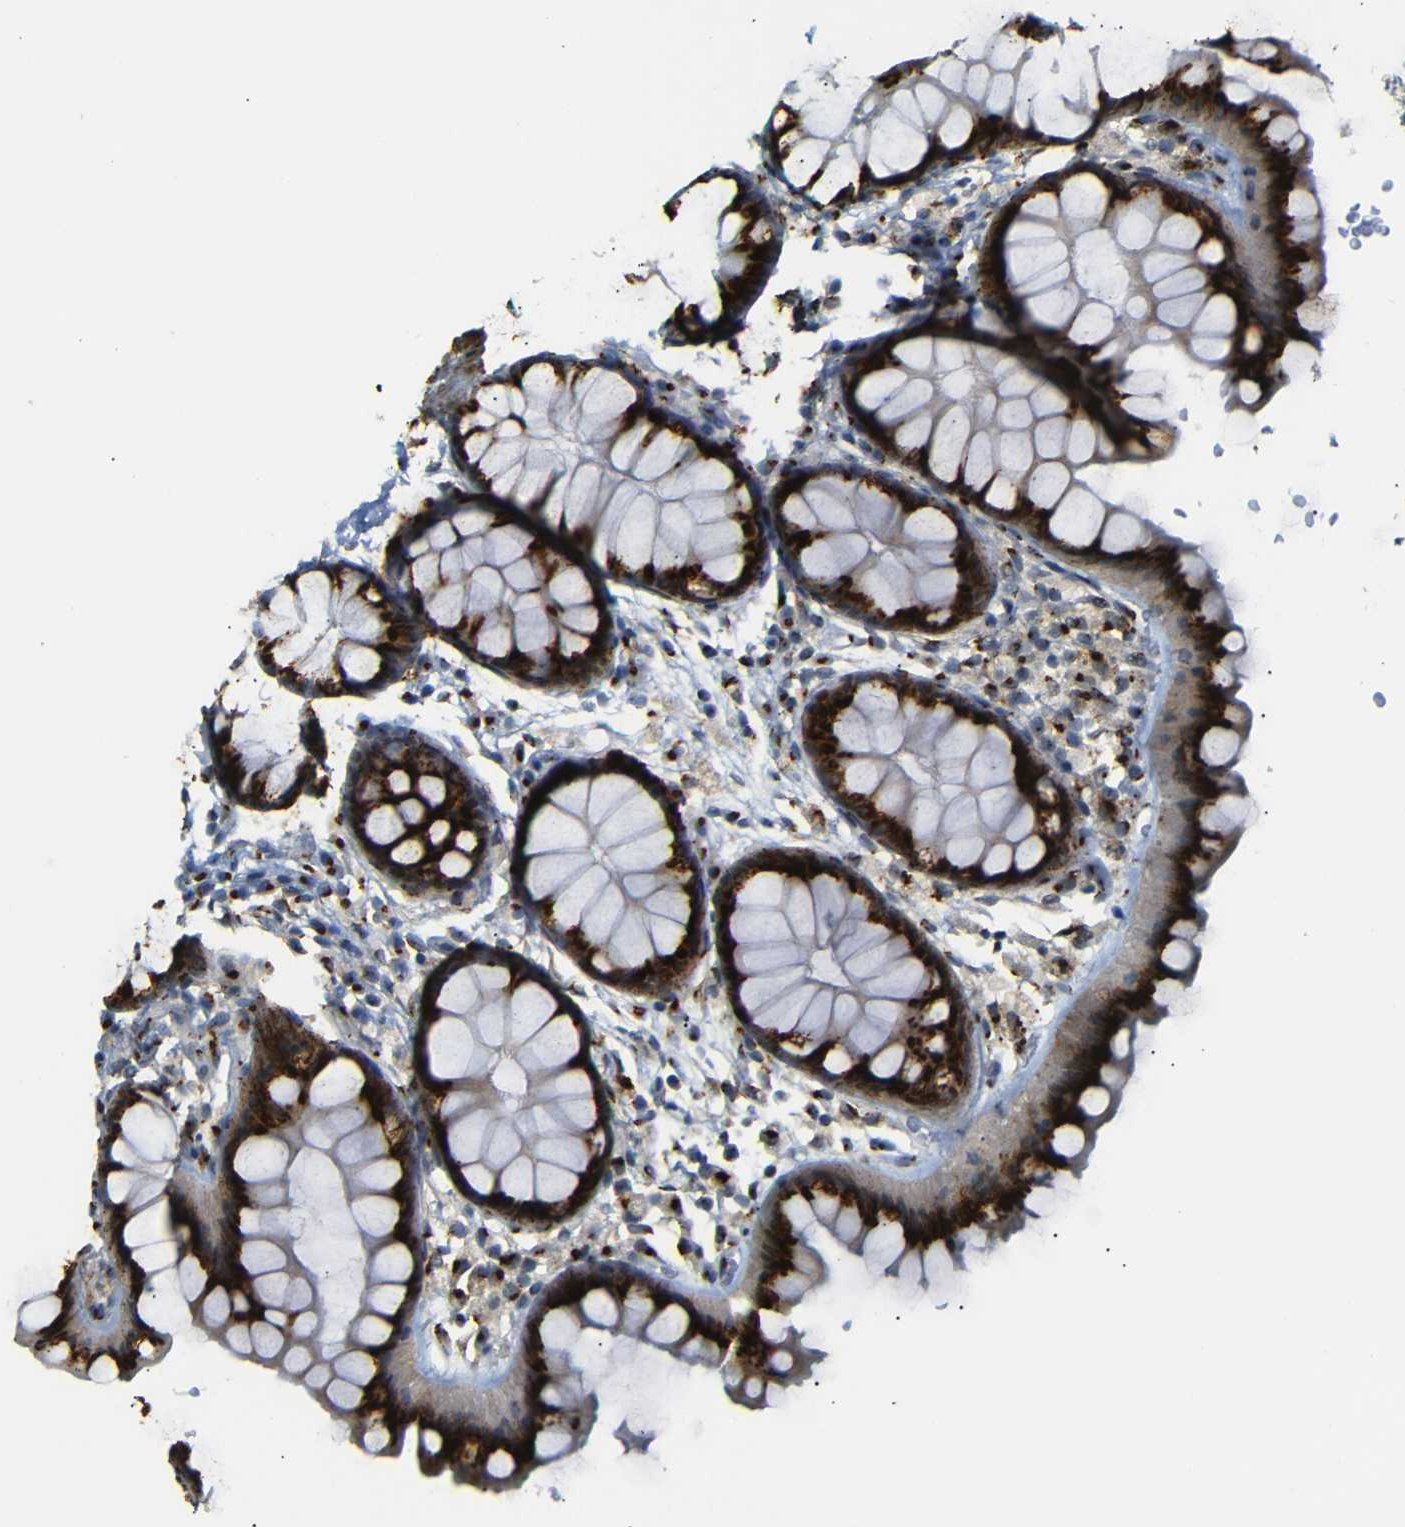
{"staining": {"intensity": "weak", "quantity": ">75%", "location": "cytoplasmic/membranous"}, "tissue": "colon", "cell_type": "Endothelial cells", "image_type": "normal", "snomed": [{"axis": "morphology", "description": "Normal tissue, NOS"}, {"axis": "topography", "description": "Colon"}], "caption": "A low amount of weak cytoplasmic/membranous staining is appreciated in about >75% of endothelial cells in benign colon. The staining was performed using DAB, with brown indicating positive protein expression. Nuclei are stained blue with hematoxylin.", "gene": "TGOLN2", "patient": {"sex": "female", "age": 55}}